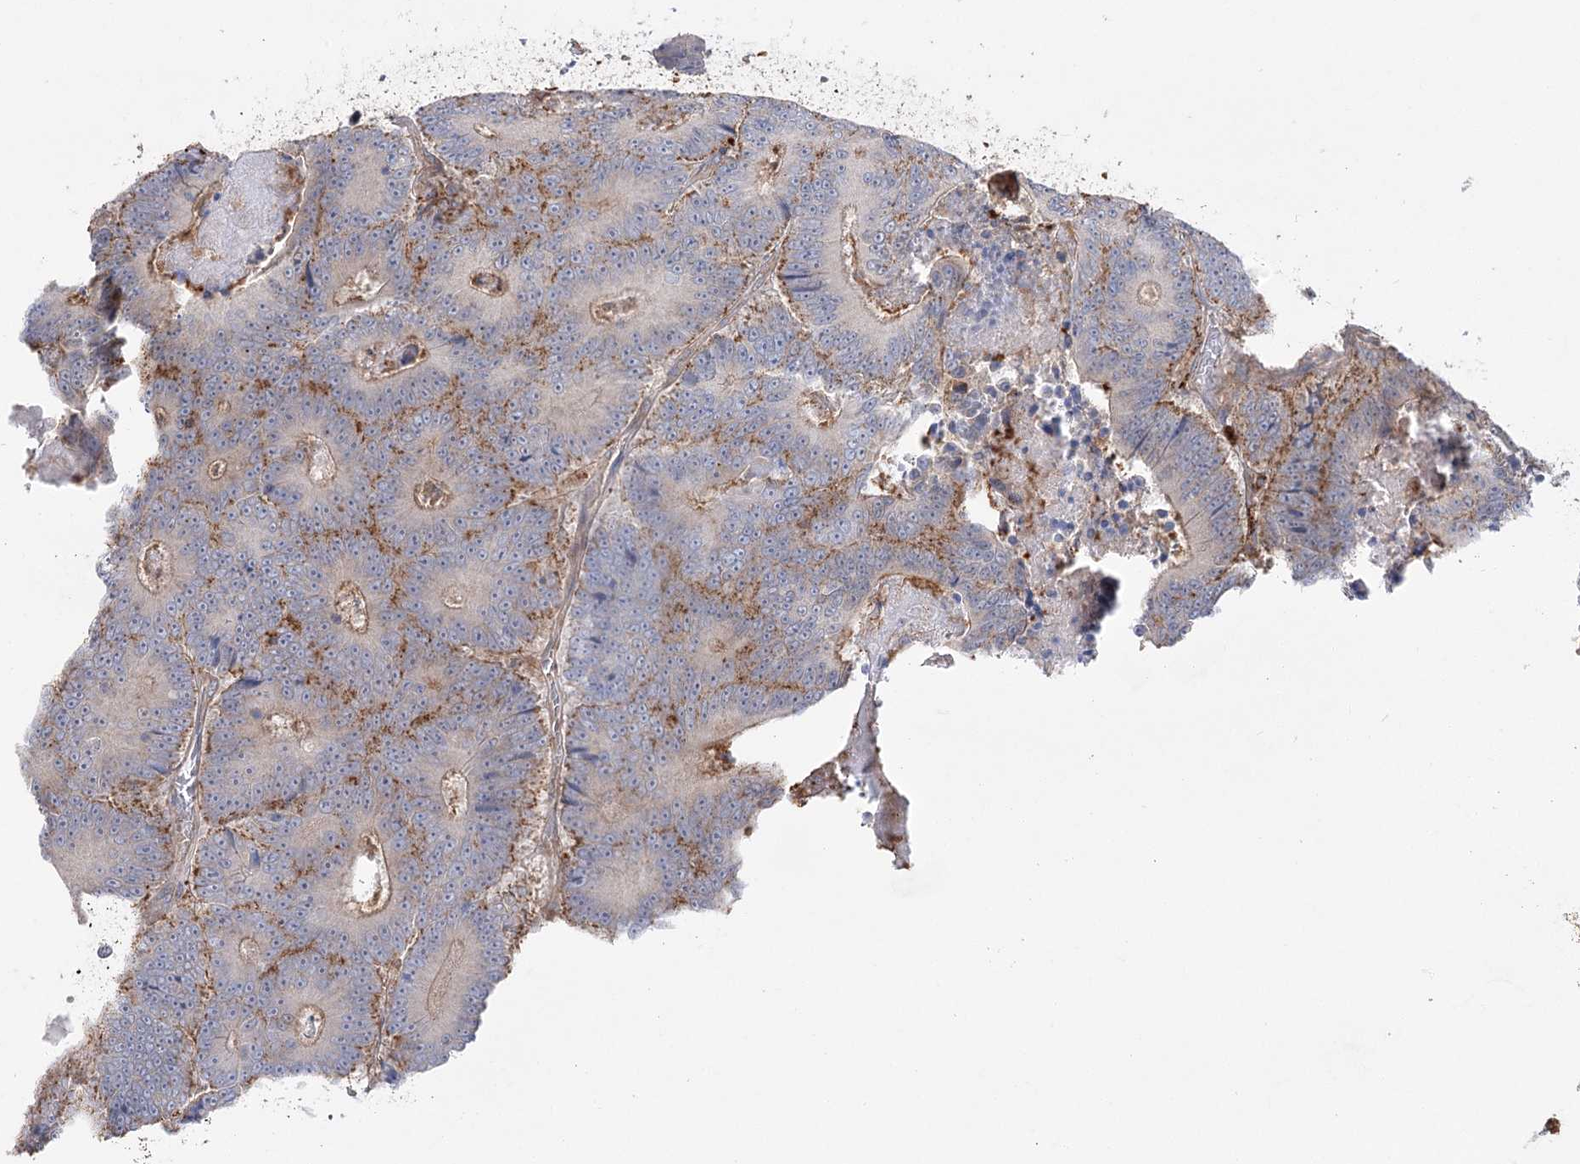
{"staining": {"intensity": "moderate", "quantity": "25%-75%", "location": "cytoplasmic/membranous"}, "tissue": "colorectal cancer", "cell_type": "Tumor cells", "image_type": "cancer", "snomed": [{"axis": "morphology", "description": "Adenocarcinoma, NOS"}, {"axis": "topography", "description": "Colon"}], "caption": "This is an image of IHC staining of colorectal adenocarcinoma, which shows moderate expression in the cytoplasmic/membranous of tumor cells.", "gene": "VPS37B", "patient": {"sex": "male", "age": 83}}